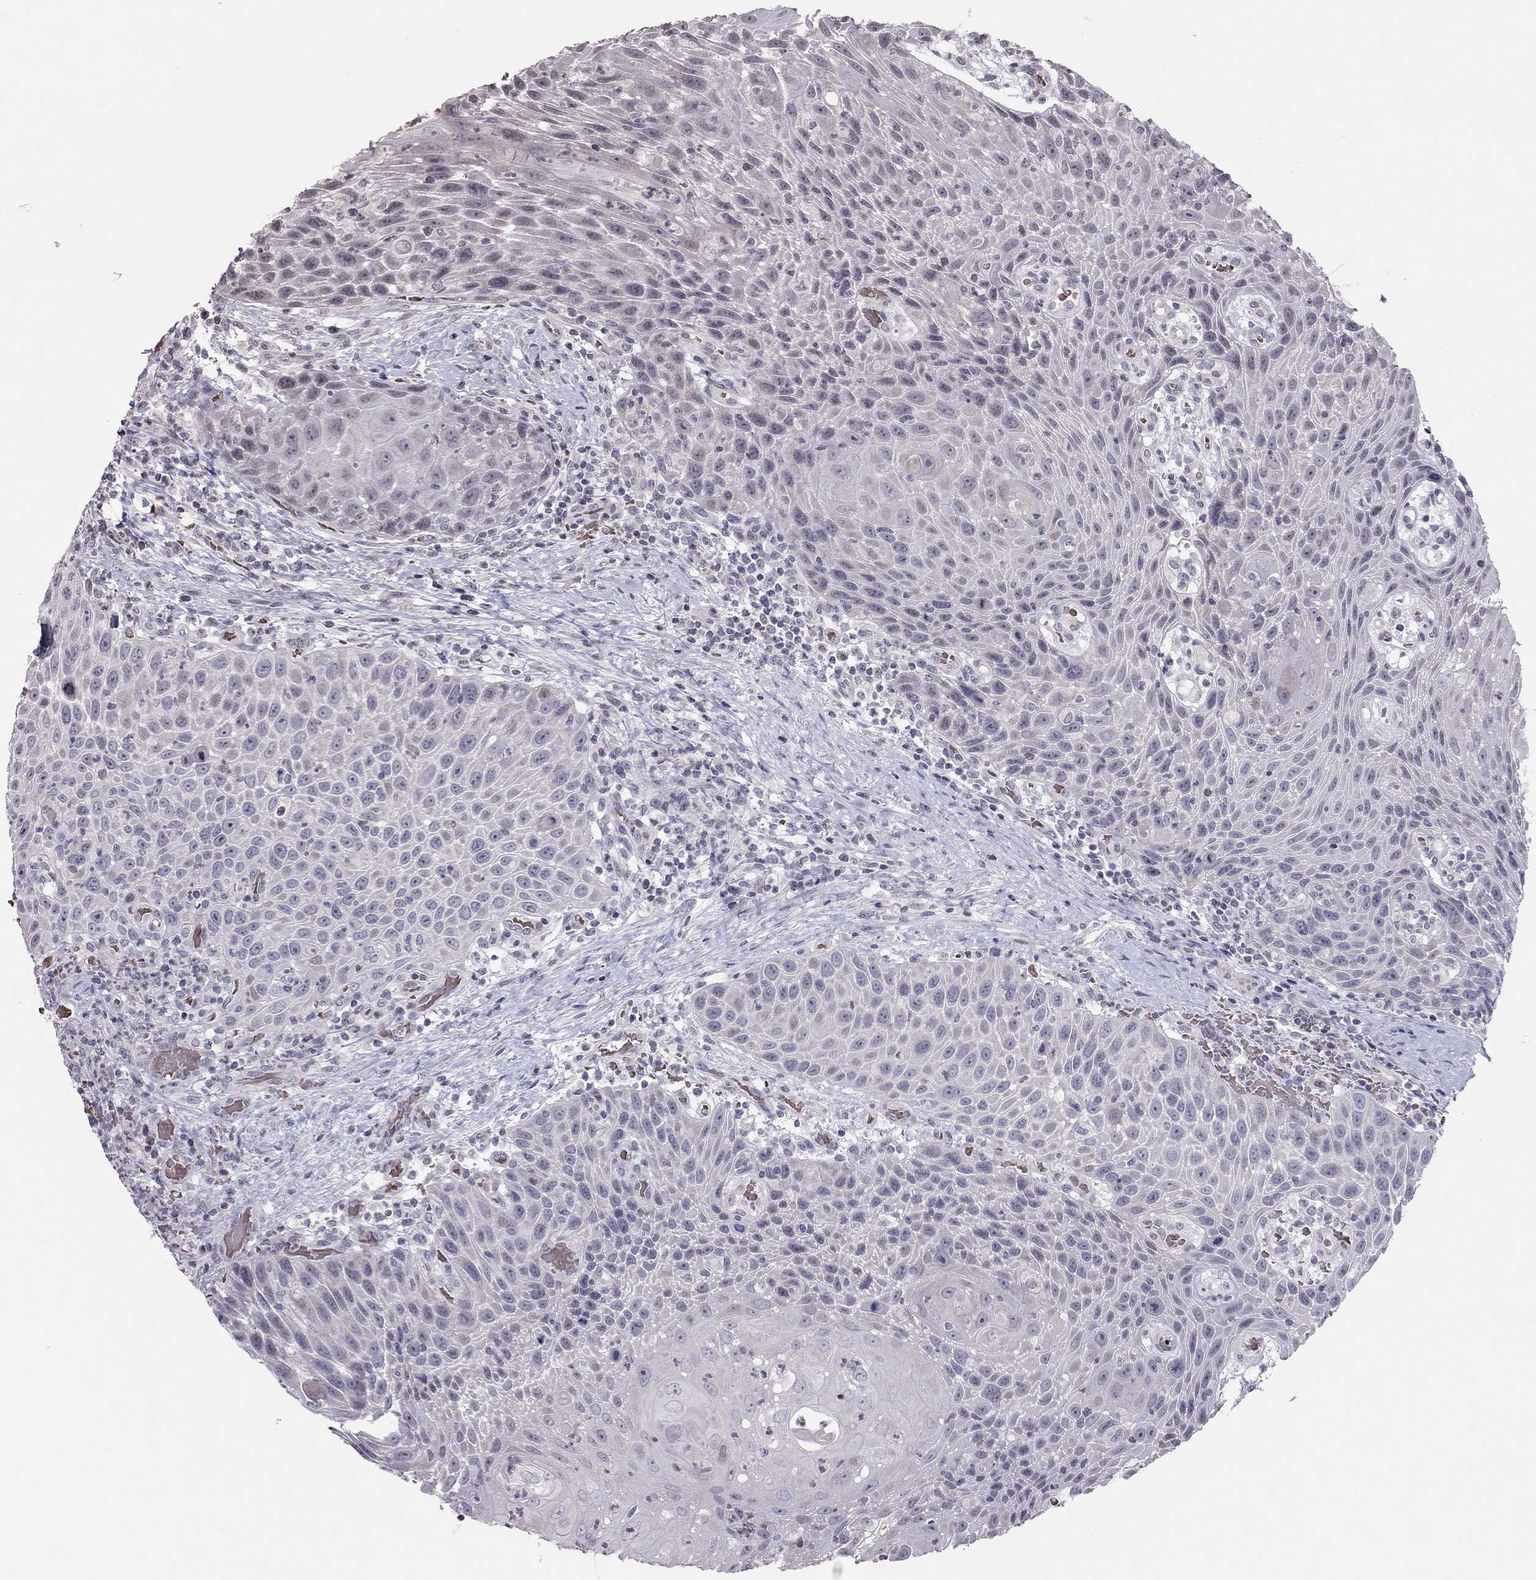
{"staining": {"intensity": "negative", "quantity": "none", "location": "none"}, "tissue": "head and neck cancer", "cell_type": "Tumor cells", "image_type": "cancer", "snomed": [{"axis": "morphology", "description": "Squamous cell carcinoma, NOS"}, {"axis": "topography", "description": "Head-Neck"}], "caption": "The immunohistochemistry histopathology image has no significant positivity in tumor cells of head and neck squamous cell carcinoma tissue. Nuclei are stained in blue.", "gene": "TSHB", "patient": {"sex": "male", "age": 69}}